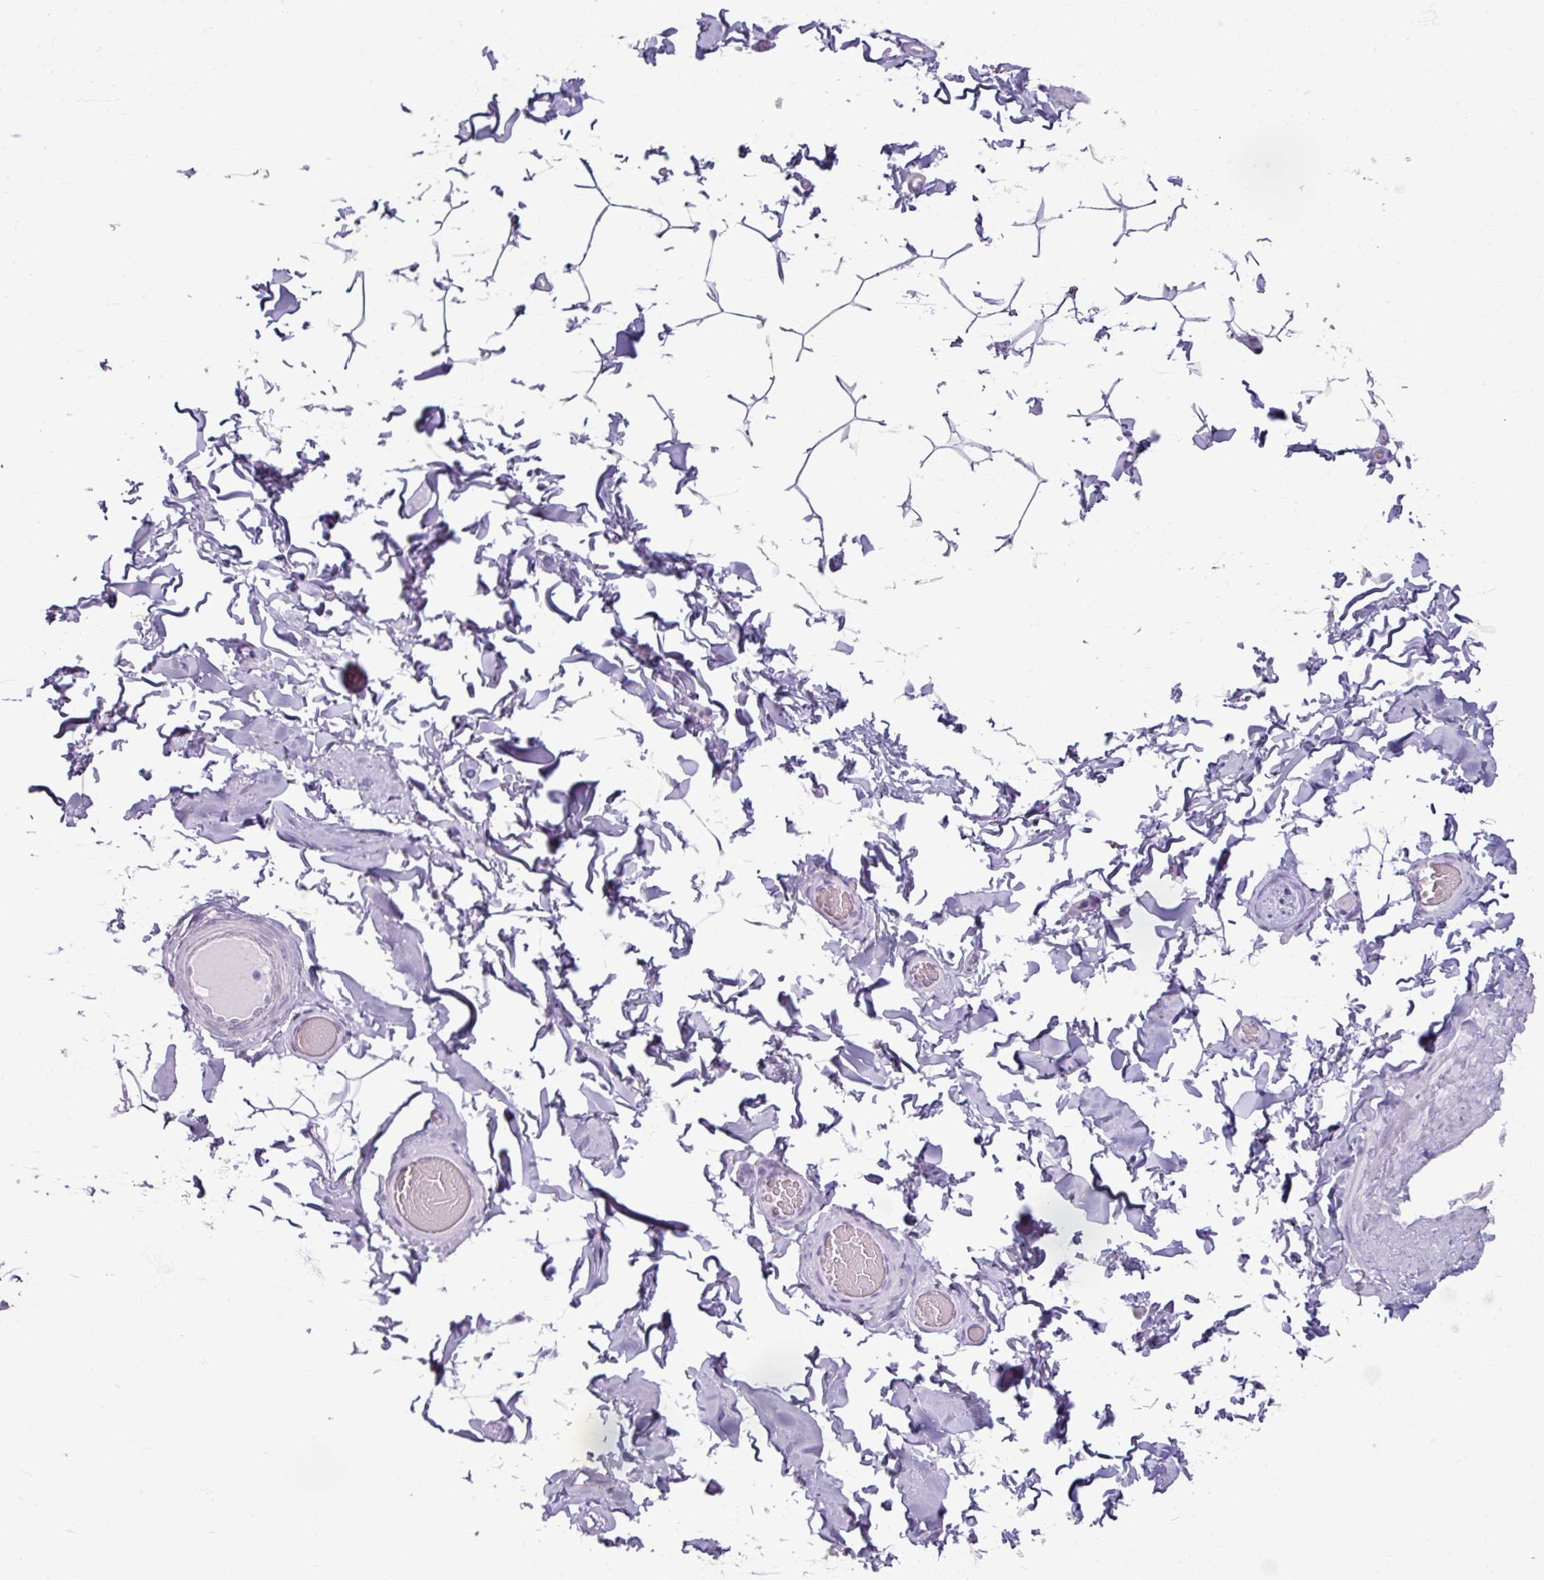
{"staining": {"intensity": "negative", "quantity": "none", "location": "none"}, "tissue": "adipose tissue", "cell_type": "Adipocytes", "image_type": "normal", "snomed": [{"axis": "morphology", "description": "Normal tissue, NOS"}, {"axis": "topography", "description": "Soft tissue"}, {"axis": "topography", "description": "Adipose tissue"}, {"axis": "topography", "description": "Vascular tissue"}, {"axis": "topography", "description": "Peripheral nerve tissue"}], "caption": "A histopathology image of human adipose tissue is negative for staining in adipocytes. Nuclei are stained in blue.", "gene": "SLC27A5", "patient": {"sex": "male", "age": 46}}